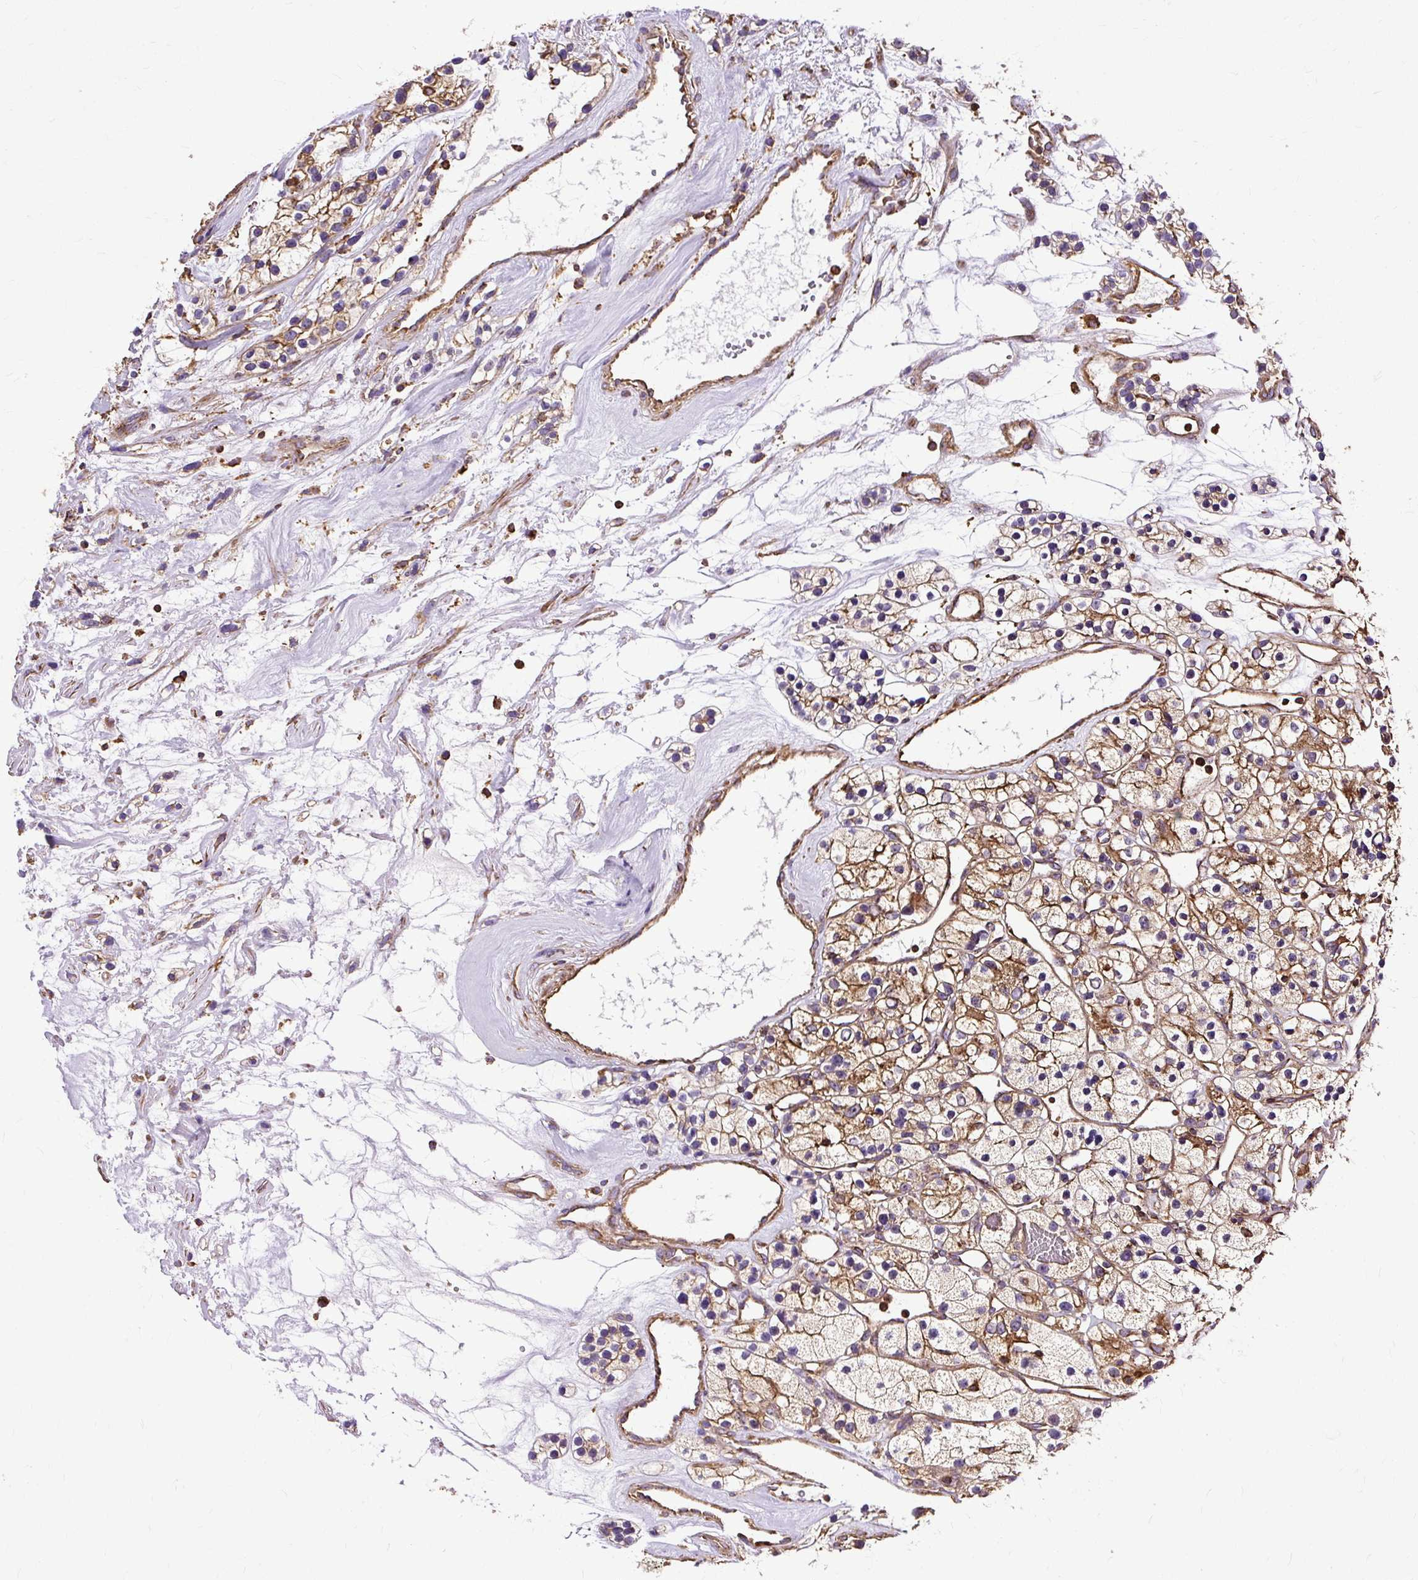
{"staining": {"intensity": "moderate", "quantity": ">75%", "location": "cytoplasmic/membranous"}, "tissue": "renal cancer", "cell_type": "Tumor cells", "image_type": "cancer", "snomed": [{"axis": "morphology", "description": "Adenocarcinoma, NOS"}, {"axis": "topography", "description": "Kidney"}], "caption": "Human renal cancer (adenocarcinoma) stained with a brown dye shows moderate cytoplasmic/membranous positive staining in about >75% of tumor cells.", "gene": "KLHL11", "patient": {"sex": "female", "age": 57}}